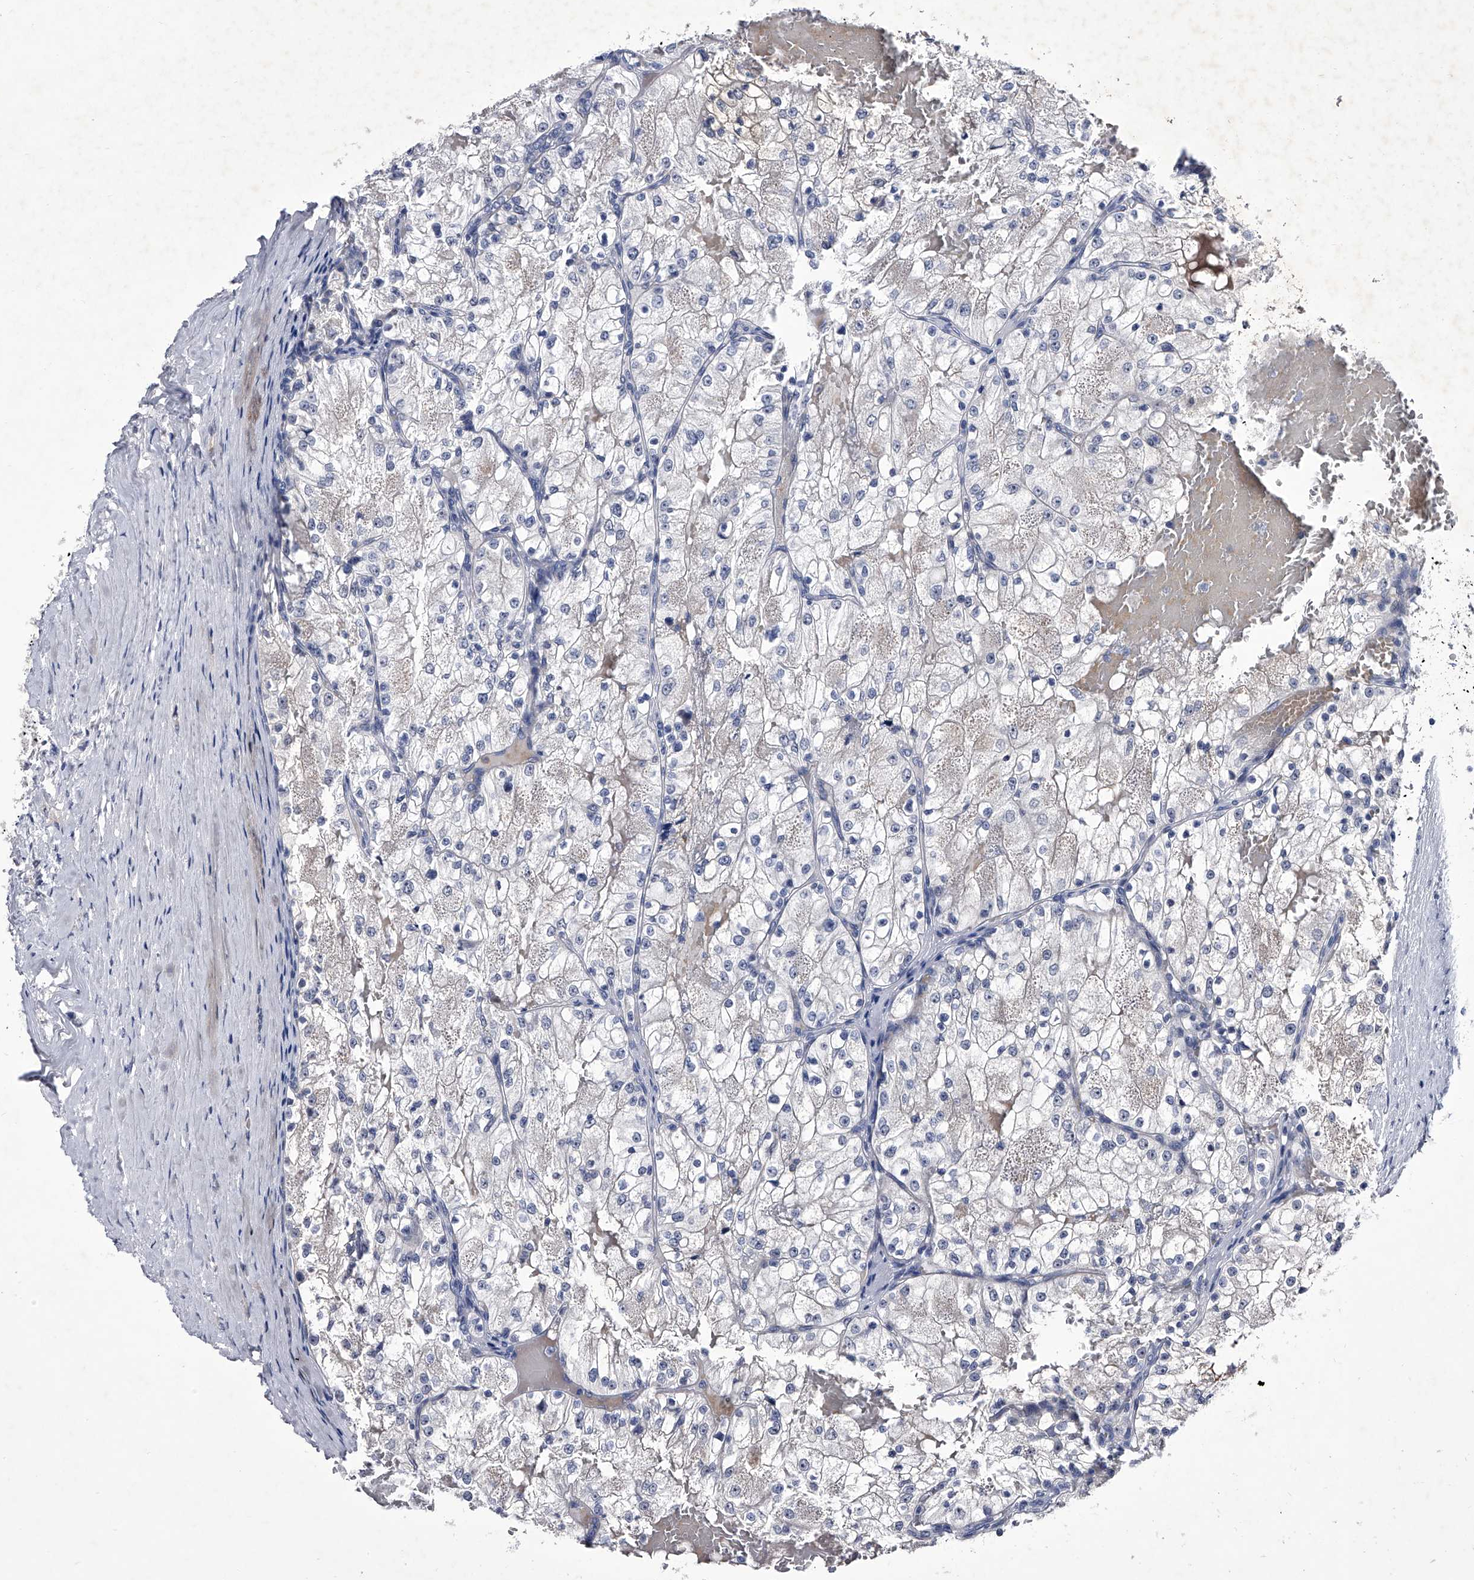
{"staining": {"intensity": "negative", "quantity": "none", "location": "none"}, "tissue": "renal cancer", "cell_type": "Tumor cells", "image_type": "cancer", "snomed": [{"axis": "morphology", "description": "Normal tissue, NOS"}, {"axis": "morphology", "description": "Adenocarcinoma, NOS"}, {"axis": "topography", "description": "Kidney"}], "caption": "Human adenocarcinoma (renal) stained for a protein using IHC shows no staining in tumor cells.", "gene": "CRISP2", "patient": {"sex": "male", "age": 68}}